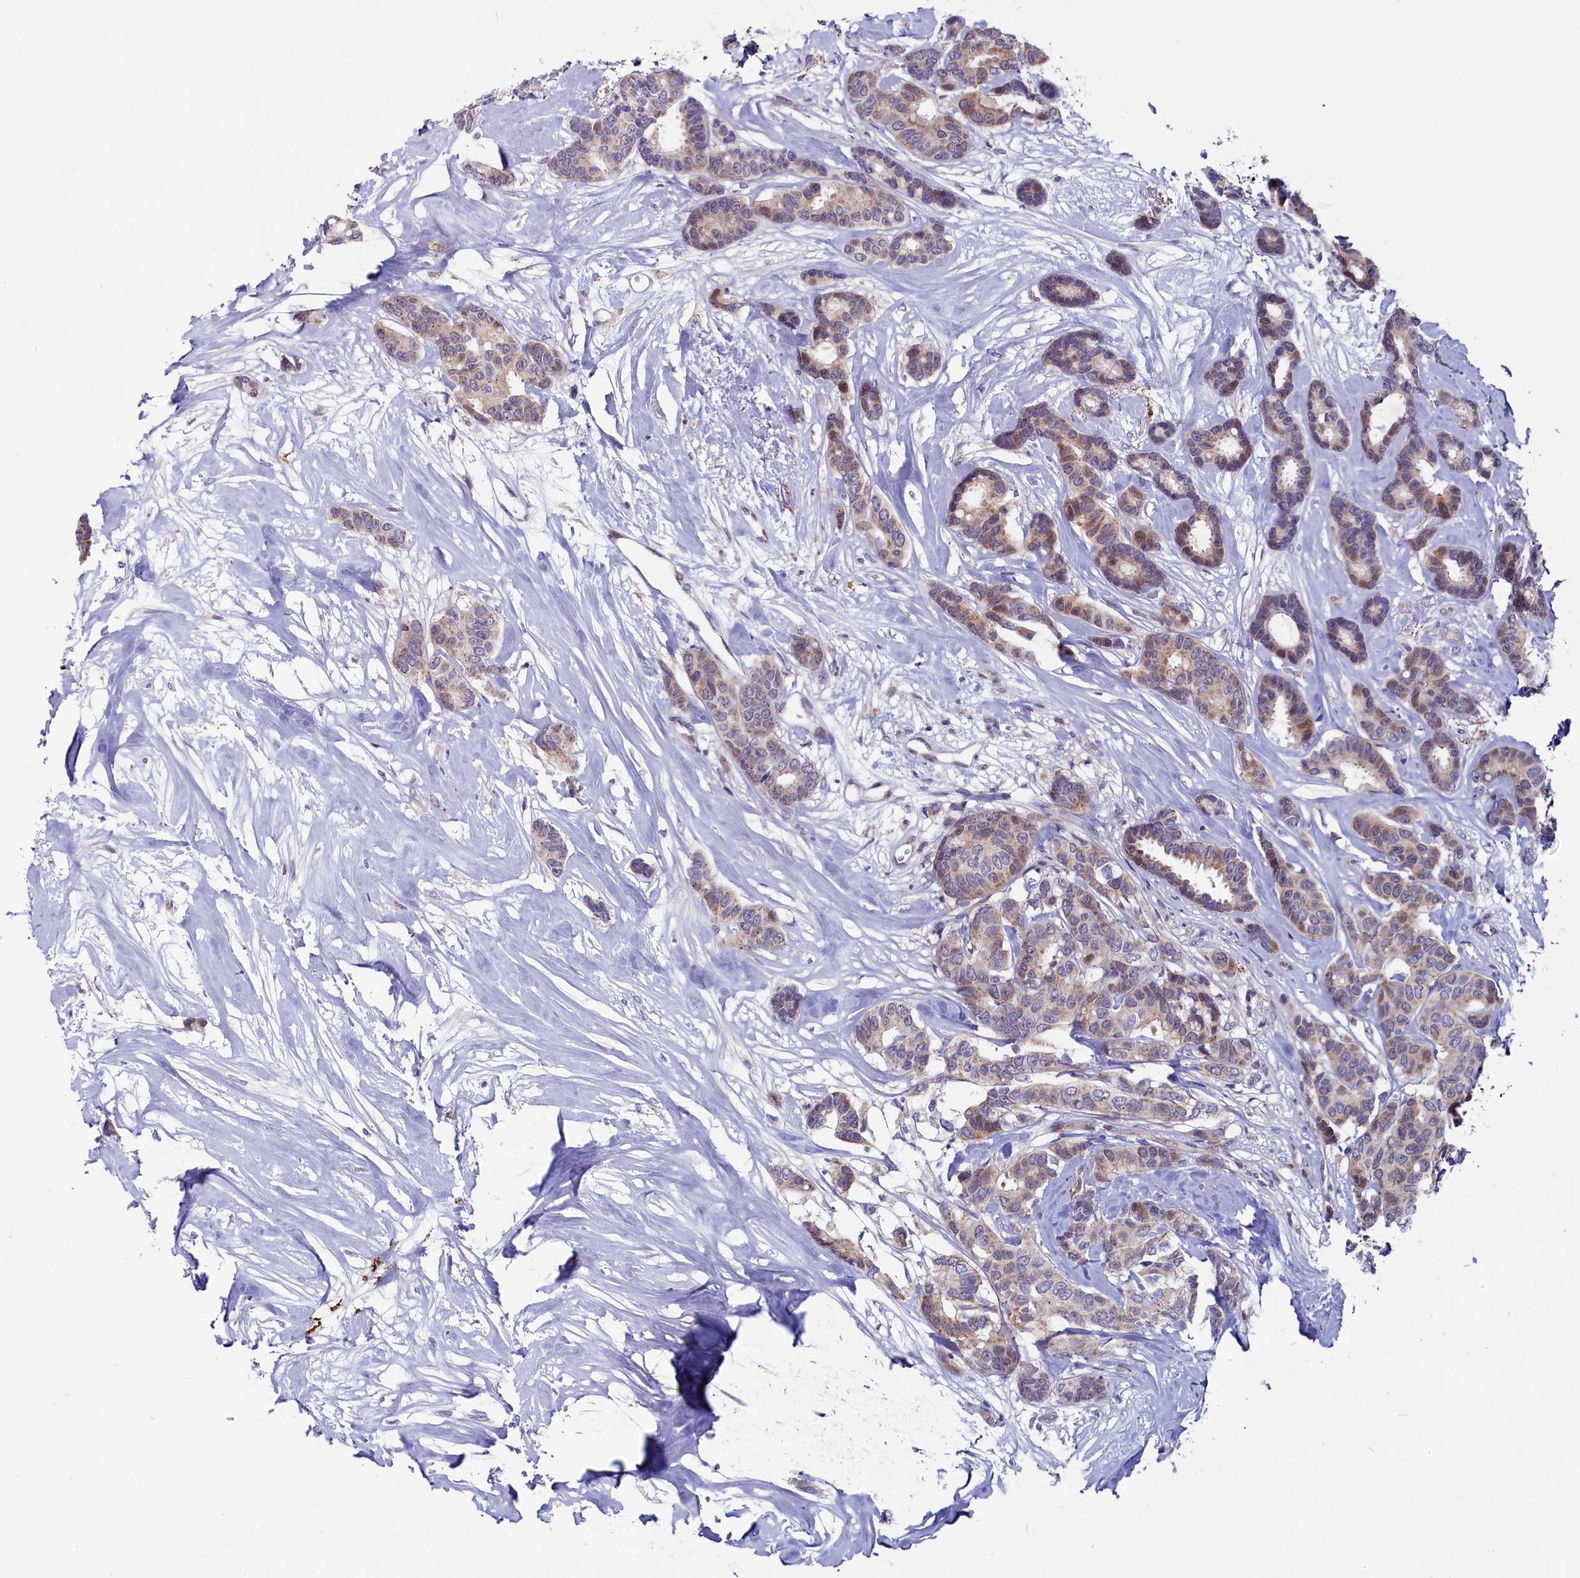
{"staining": {"intensity": "weak", "quantity": ">75%", "location": "cytoplasmic/membranous"}, "tissue": "breast cancer", "cell_type": "Tumor cells", "image_type": "cancer", "snomed": [{"axis": "morphology", "description": "Duct carcinoma"}, {"axis": "topography", "description": "Breast"}], "caption": "A brown stain labels weak cytoplasmic/membranous staining of a protein in breast cancer tumor cells.", "gene": "CIAPIN1", "patient": {"sex": "female", "age": 87}}